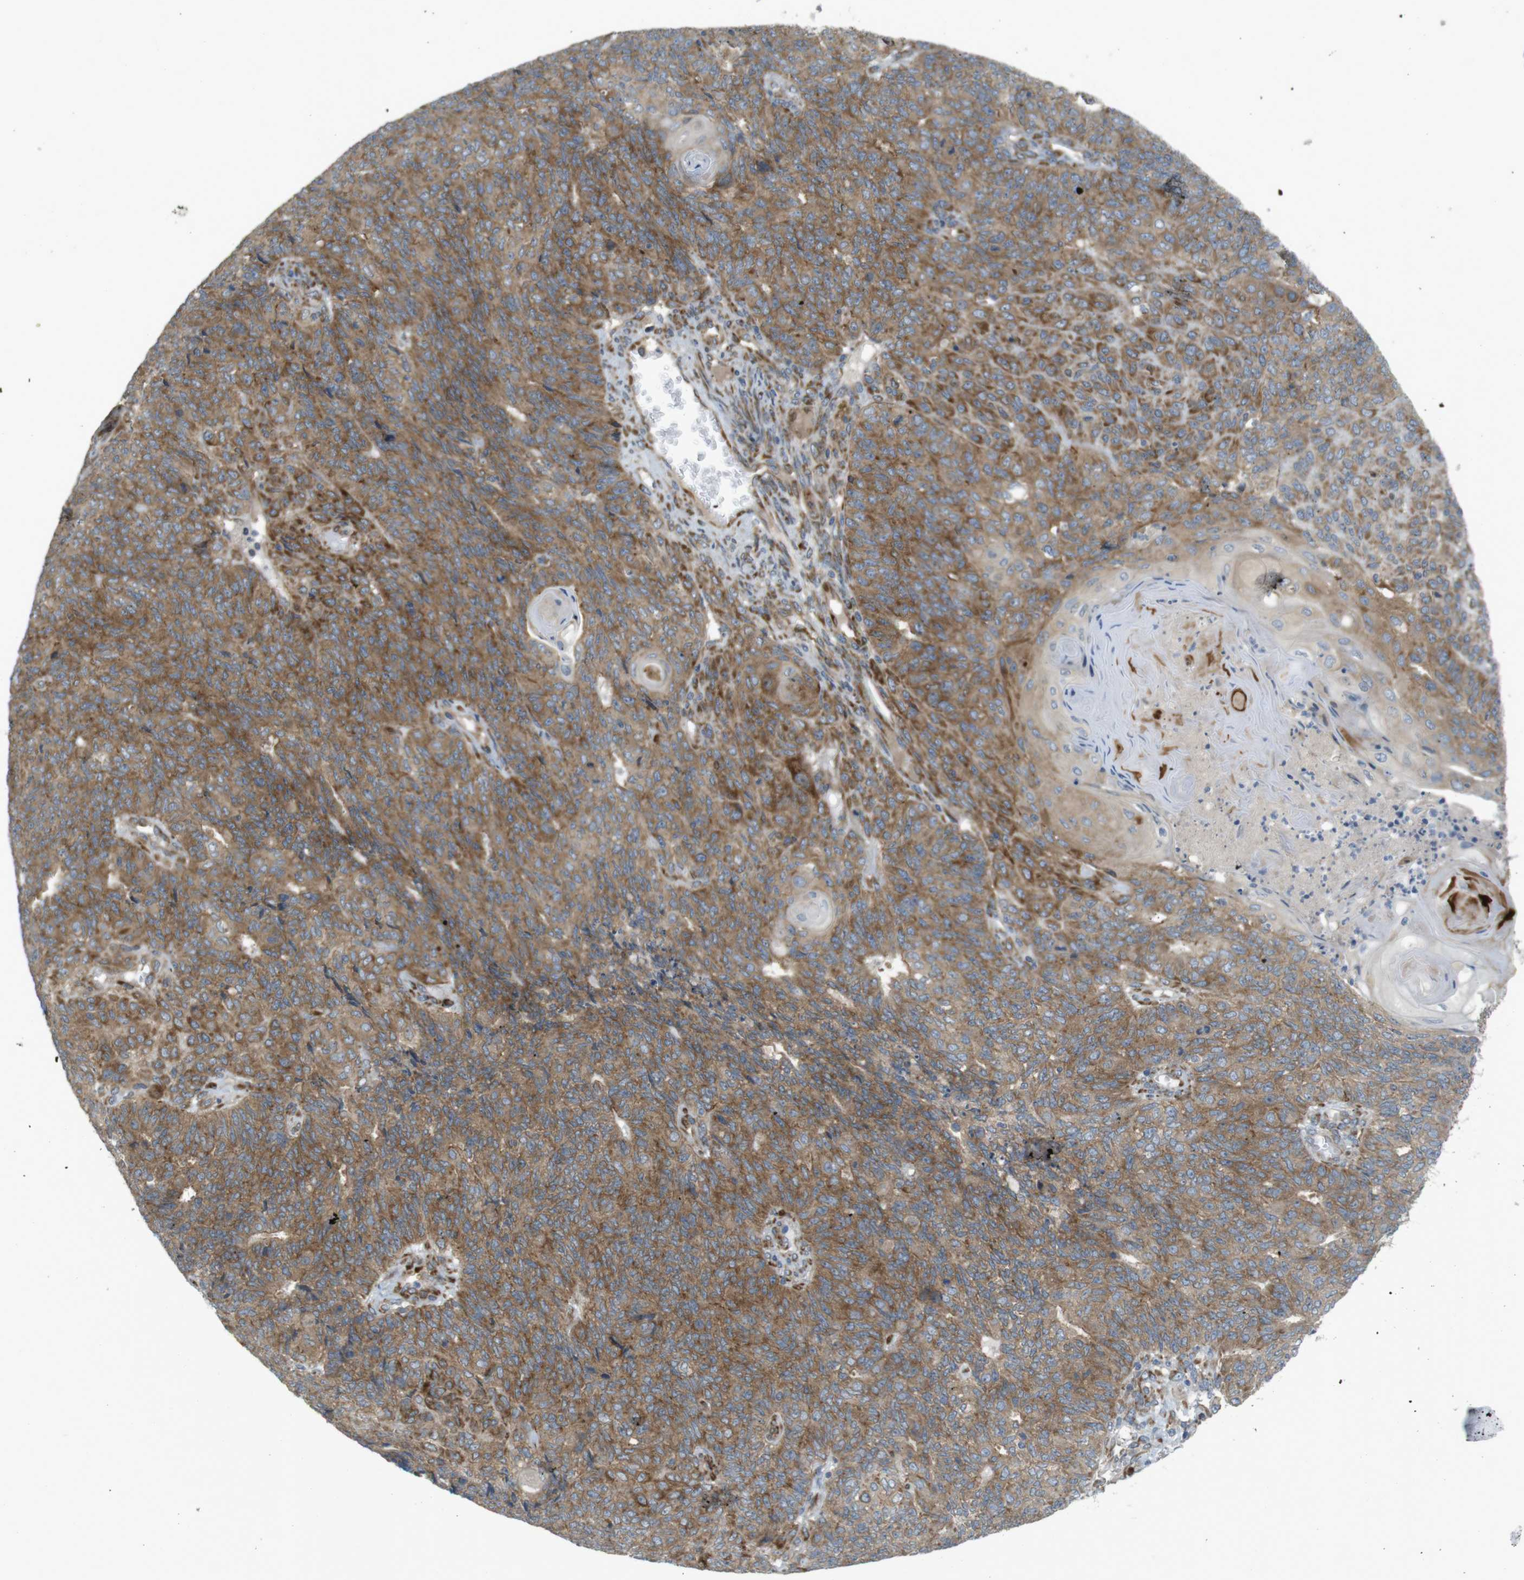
{"staining": {"intensity": "moderate", "quantity": ">75%", "location": "cytoplasmic/membranous"}, "tissue": "endometrial cancer", "cell_type": "Tumor cells", "image_type": "cancer", "snomed": [{"axis": "morphology", "description": "Adenocarcinoma, NOS"}, {"axis": "topography", "description": "Endometrium"}], "caption": "Endometrial cancer stained for a protein (brown) displays moderate cytoplasmic/membranous positive expression in about >75% of tumor cells.", "gene": "GJC3", "patient": {"sex": "female", "age": 32}}